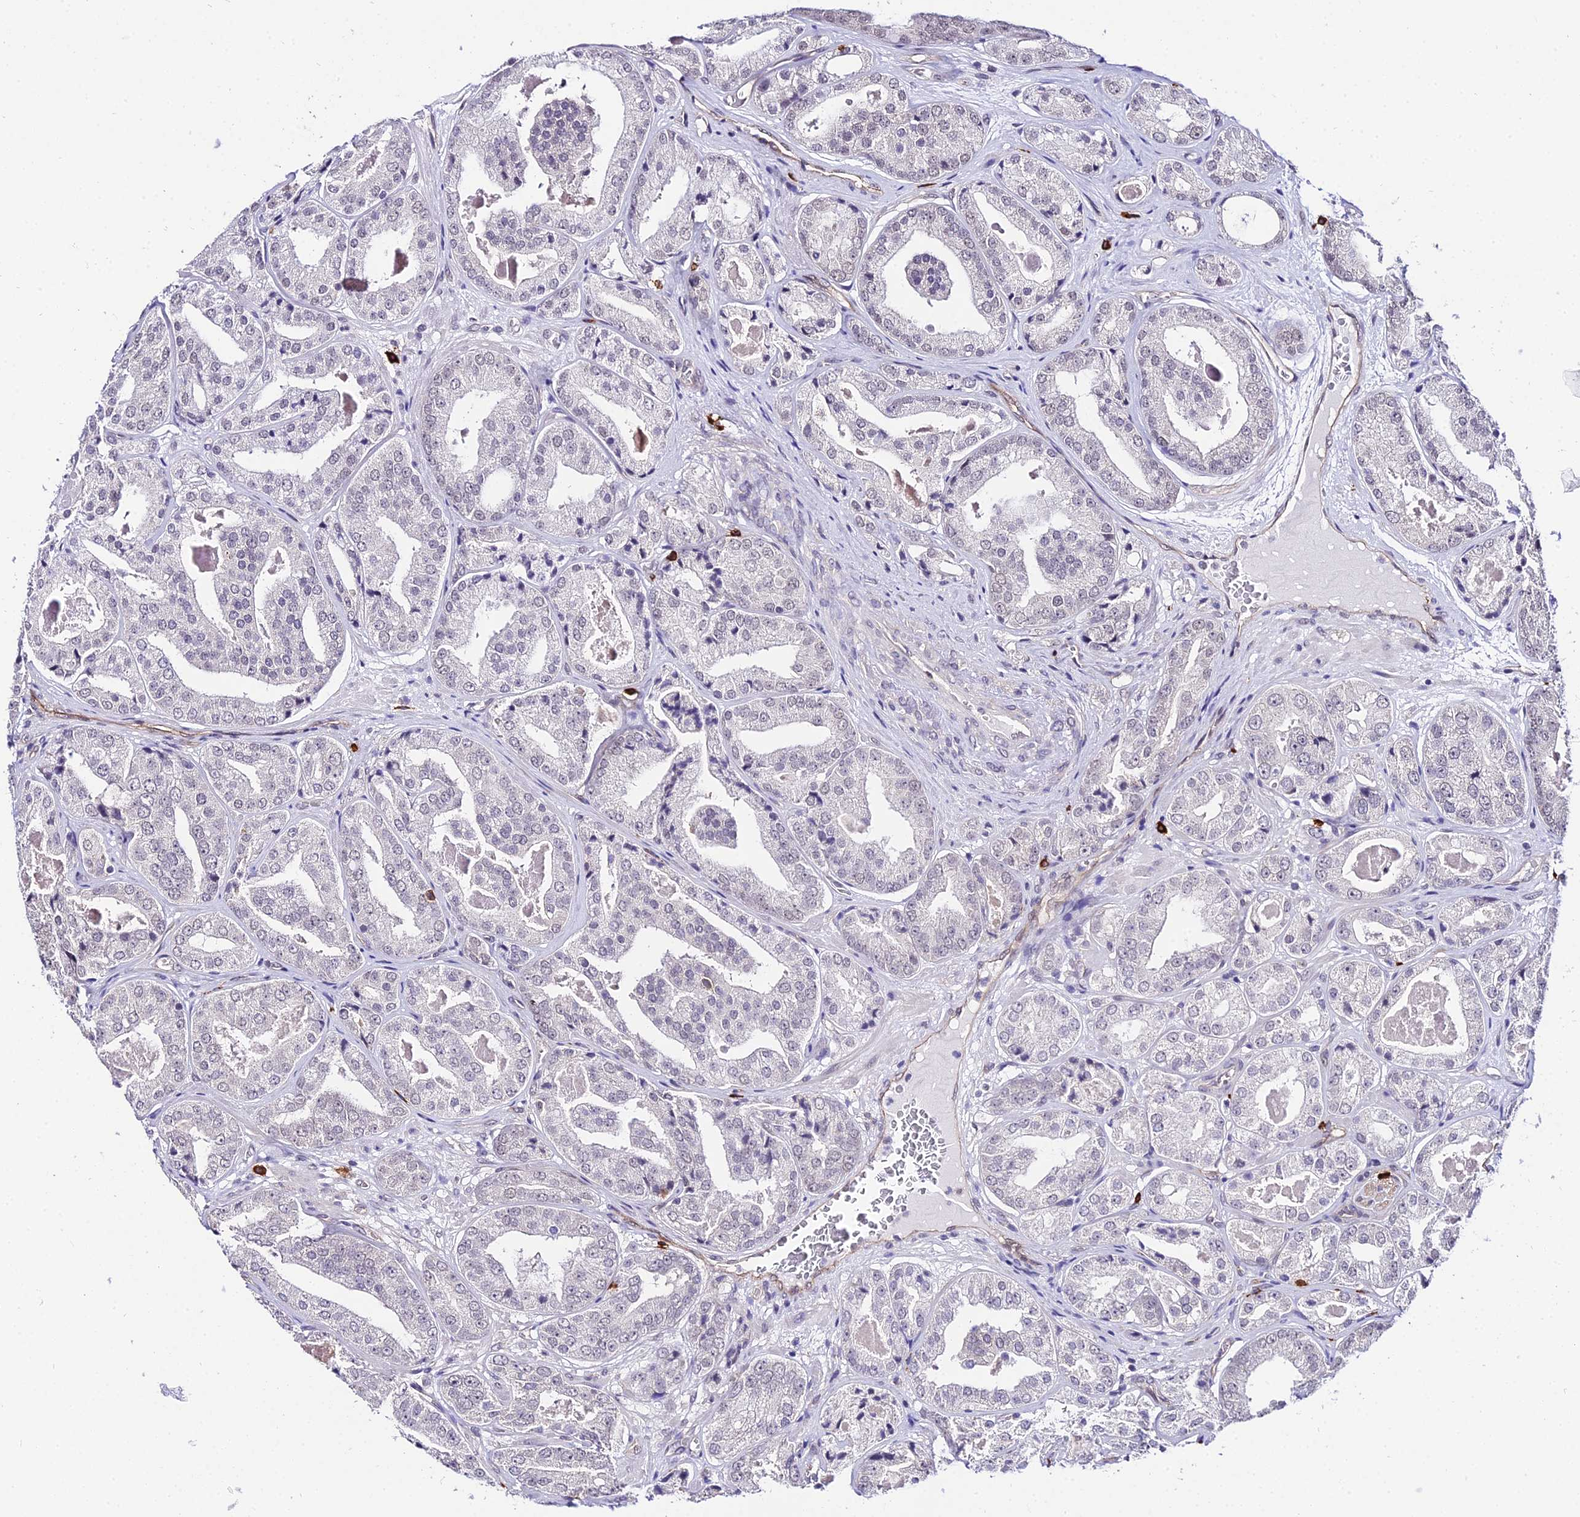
{"staining": {"intensity": "negative", "quantity": "none", "location": "none"}, "tissue": "prostate cancer", "cell_type": "Tumor cells", "image_type": "cancer", "snomed": [{"axis": "morphology", "description": "Adenocarcinoma, High grade"}, {"axis": "topography", "description": "Prostate"}], "caption": "Tumor cells show no significant positivity in adenocarcinoma (high-grade) (prostate).", "gene": "POLR2I", "patient": {"sex": "male", "age": 63}}